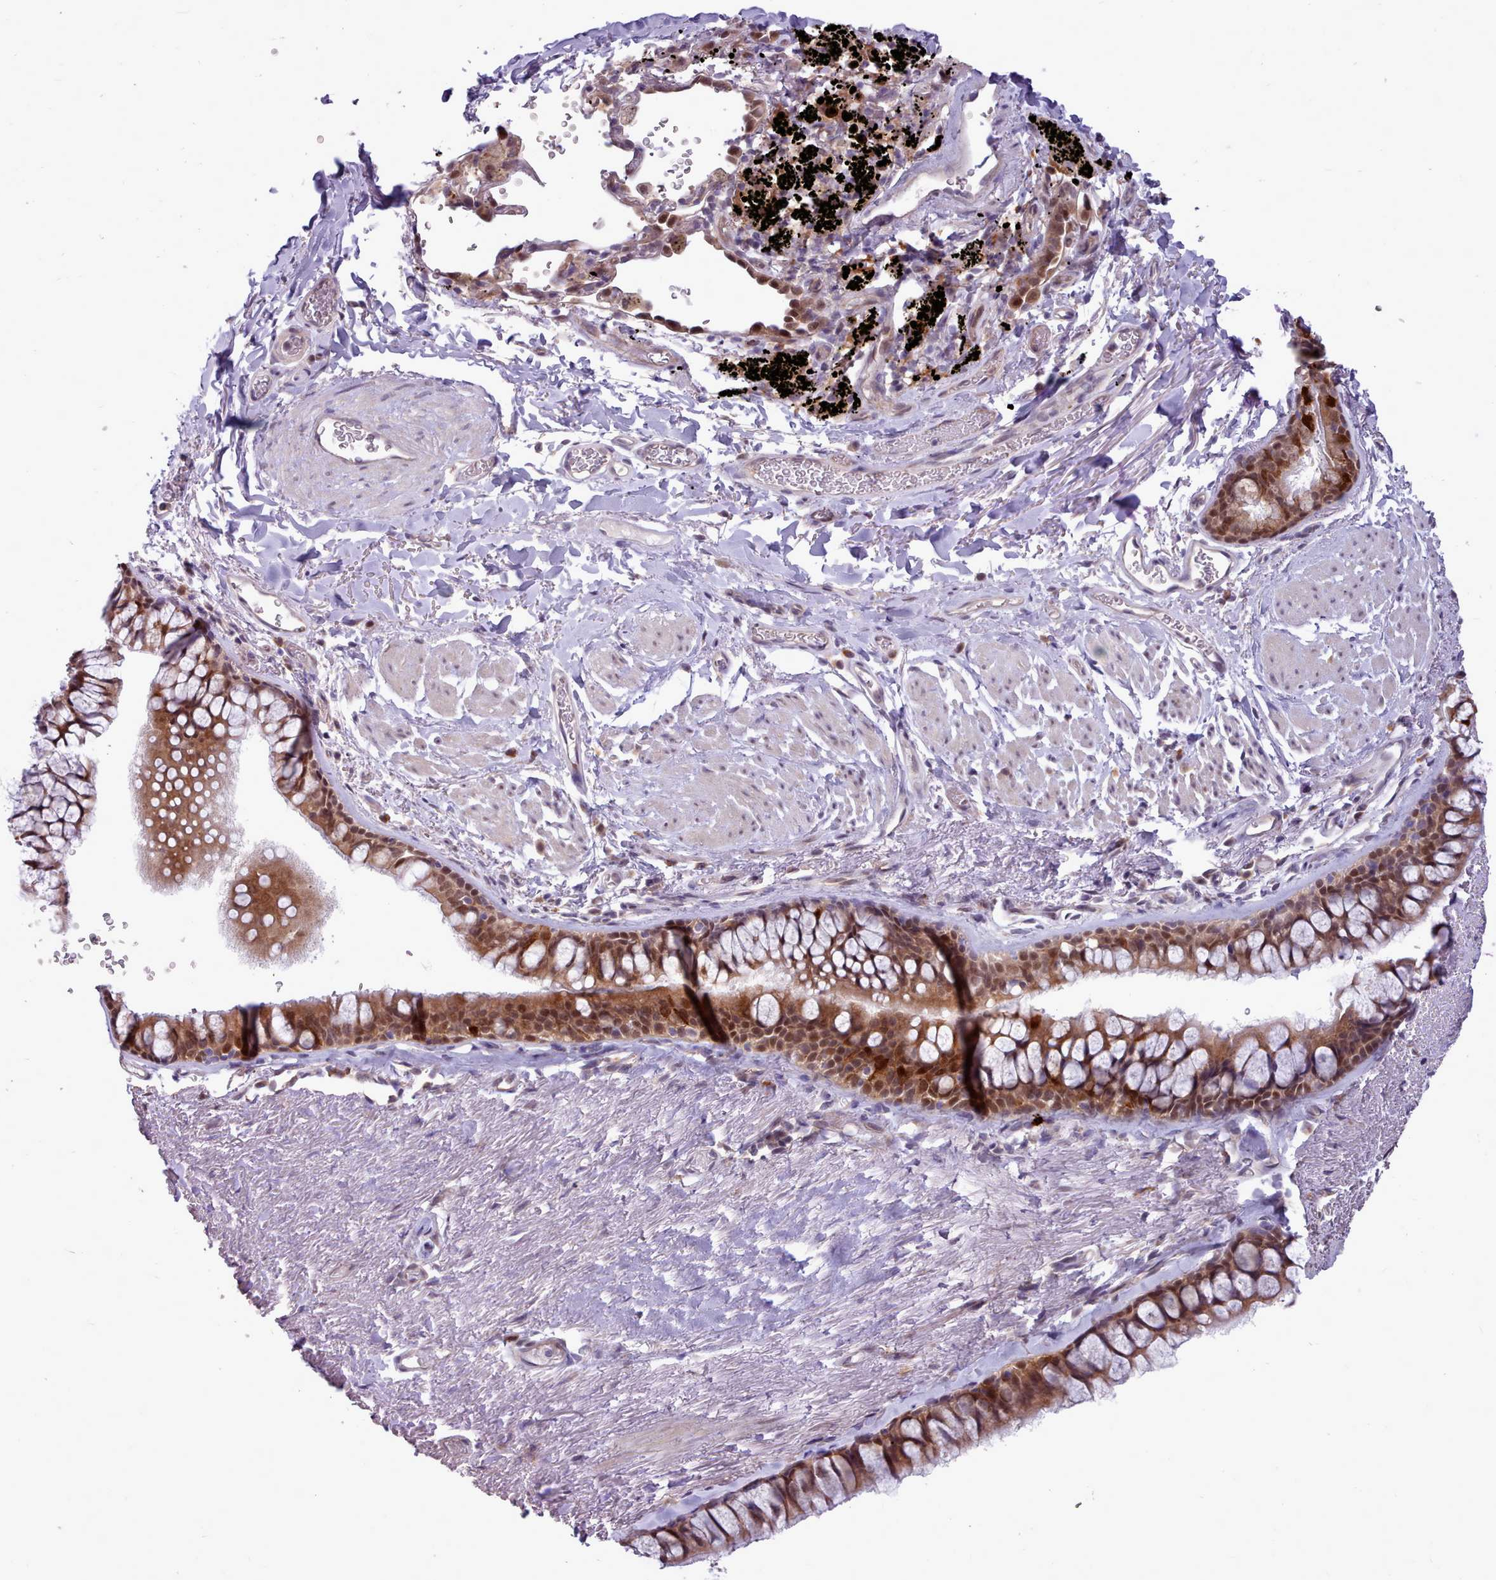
{"staining": {"intensity": "moderate", "quantity": ">75%", "location": "cytoplasmic/membranous,nuclear"}, "tissue": "bronchus", "cell_type": "Respiratory epithelial cells", "image_type": "normal", "snomed": [{"axis": "morphology", "description": "Normal tissue, NOS"}, {"axis": "topography", "description": "Bronchus"}], "caption": "IHC image of unremarkable bronchus: bronchus stained using immunohistochemistry (IHC) shows medium levels of moderate protein expression localized specifically in the cytoplasmic/membranous,nuclear of respiratory epithelial cells, appearing as a cytoplasmic/membranous,nuclear brown color.", "gene": "AHCY", "patient": {"sex": "male", "age": 65}}